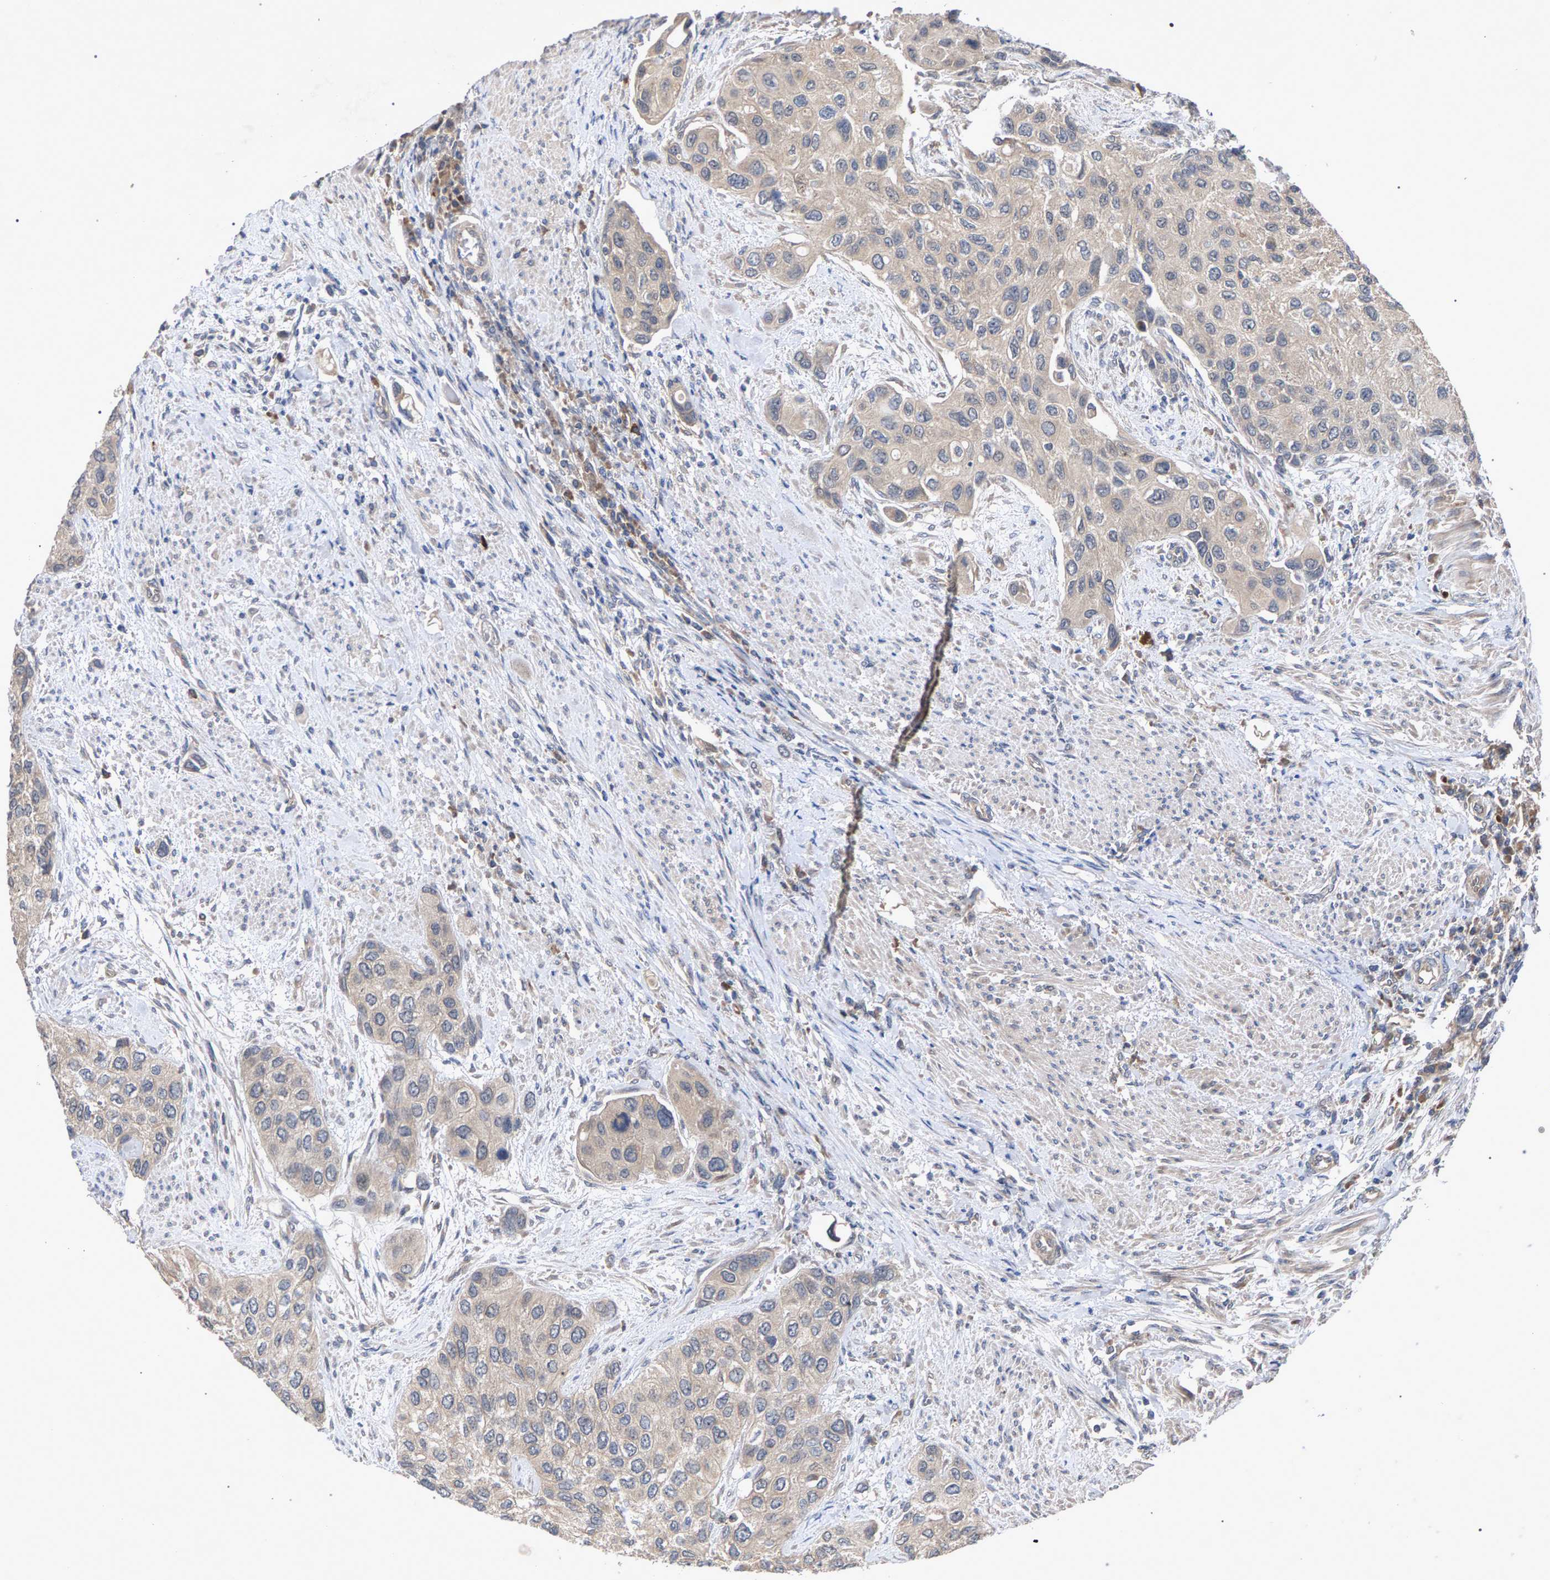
{"staining": {"intensity": "negative", "quantity": "none", "location": "none"}, "tissue": "urothelial cancer", "cell_type": "Tumor cells", "image_type": "cancer", "snomed": [{"axis": "morphology", "description": "Urothelial carcinoma, High grade"}, {"axis": "topography", "description": "Urinary bladder"}], "caption": "A photomicrograph of urothelial cancer stained for a protein demonstrates no brown staining in tumor cells.", "gene": "SLC4A4", "patient": {"sex": "female", "age": 56}}